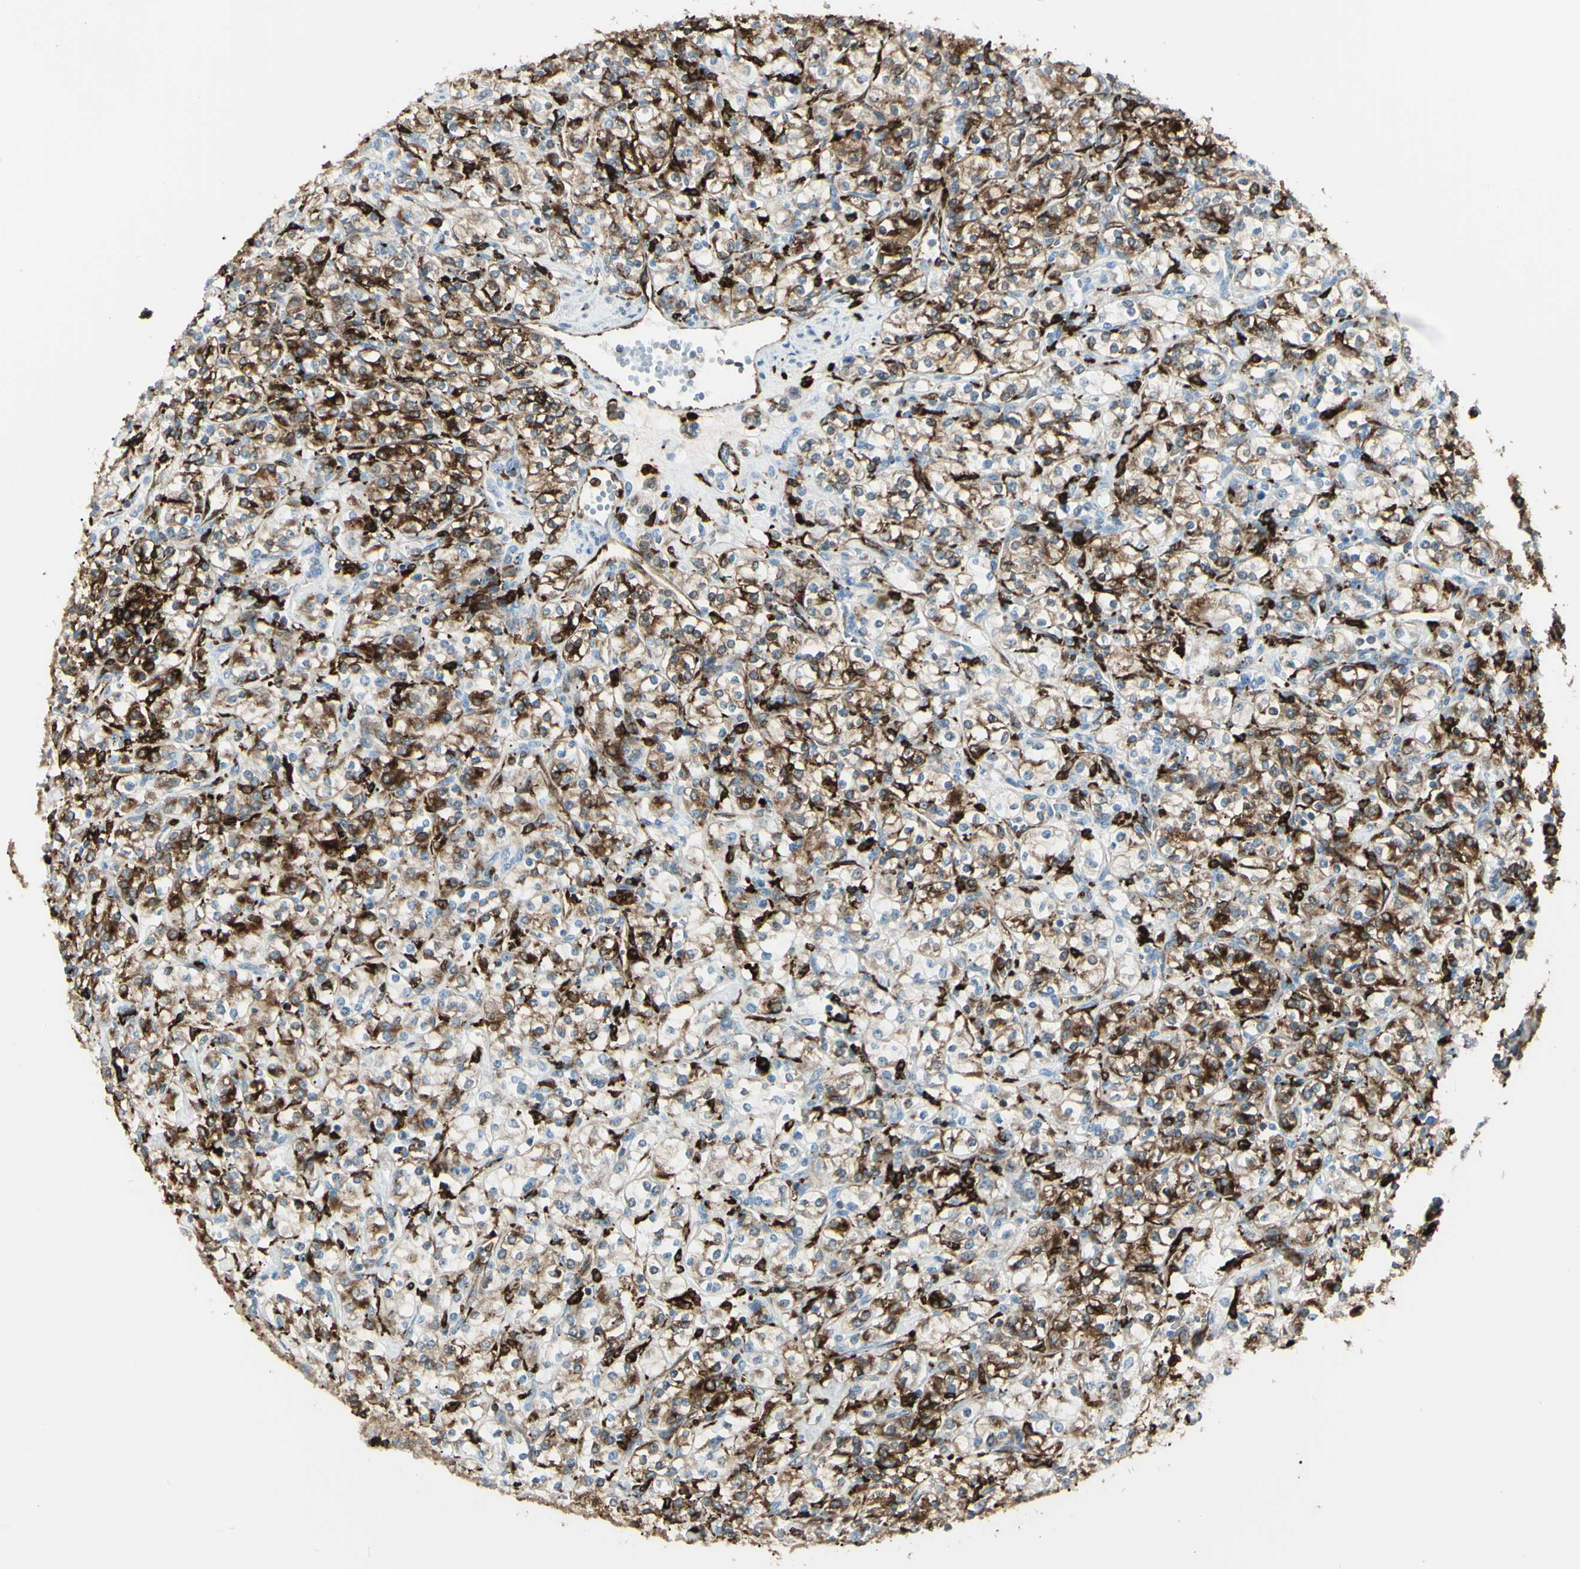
{"staining": {"intensity": "moderate", "quantity": ">75%", "location": "cytoplasmic/membranous"}, "tissue": "renal cancer", "cell_type": "Tumor cells", "image_type": "cancer", "snomed": [{"axis": "morphology", "description": "Adenocarcinoma, NOS"}, {"axis": "topography", "description": "Kidney"}], "caption": "Protein analysis of renal adenocarcinoma tissue shows moderate cytoplasmic/membranous expression in about >75% of tumor cells.", "gene": "CD74", "patient": {"sex": "male", "age": 77}}